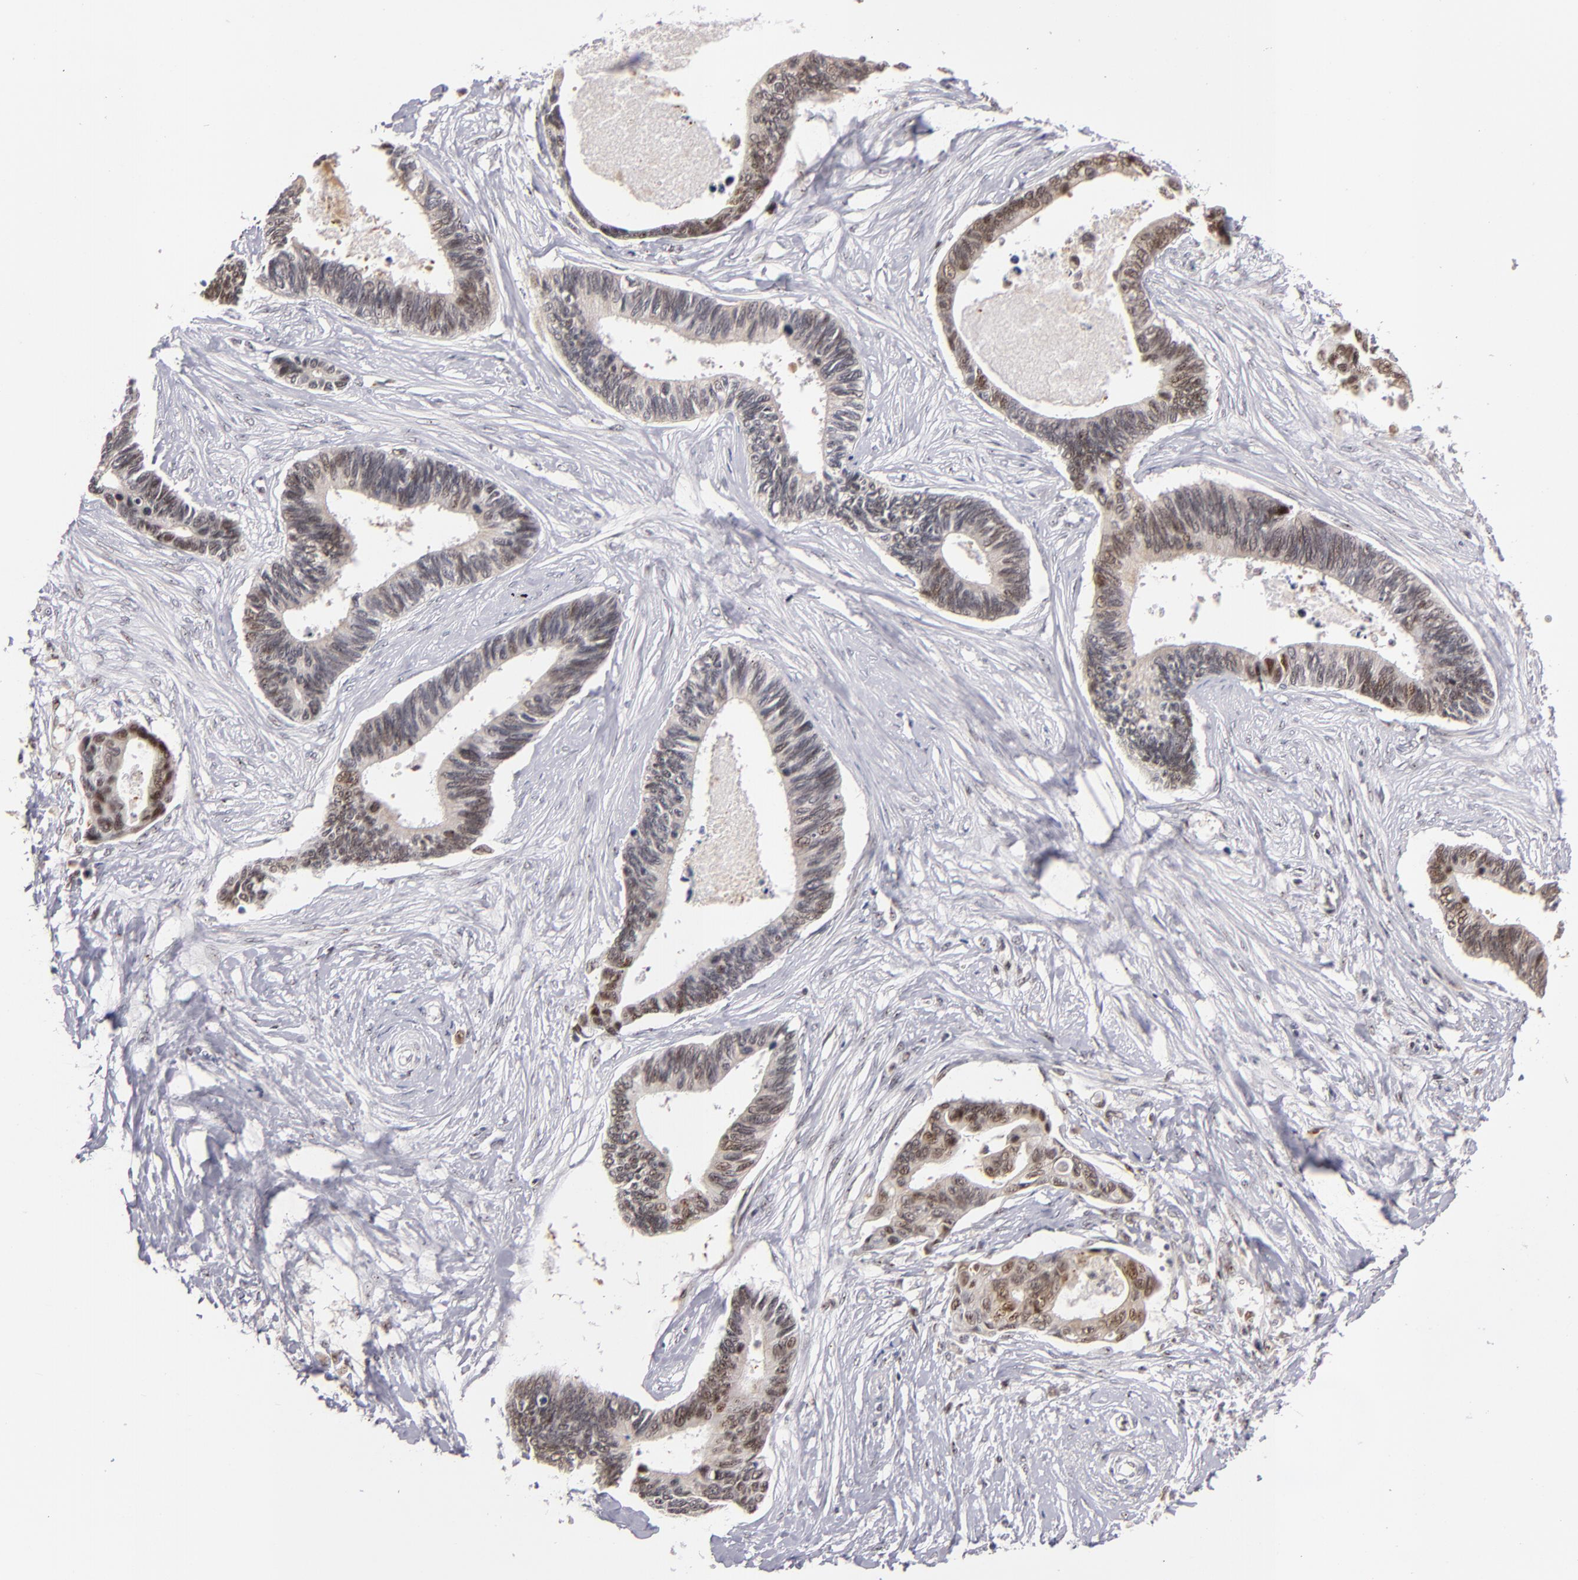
{"staining": {"intensity": "weak", "quantity": "<25%", "location": "cytoplasmic/membranous"}, "tissue": "pancreatic cancer", "cell_type": "Tumor cells", "image_type": "cancer", "snomed": [{"axis": "morphology", "description": "Adenocarcinoma, NOS"}, {"axis": "topography", "description": "Pancreas"}], "caption": "Immunohistochemical staining of human pancreatic cancer (adenocarcinoma) demonstrates no significant expression in tumor cells.", "gene": "PCNX4", "patient": {"sex": "female", "age": 70}}